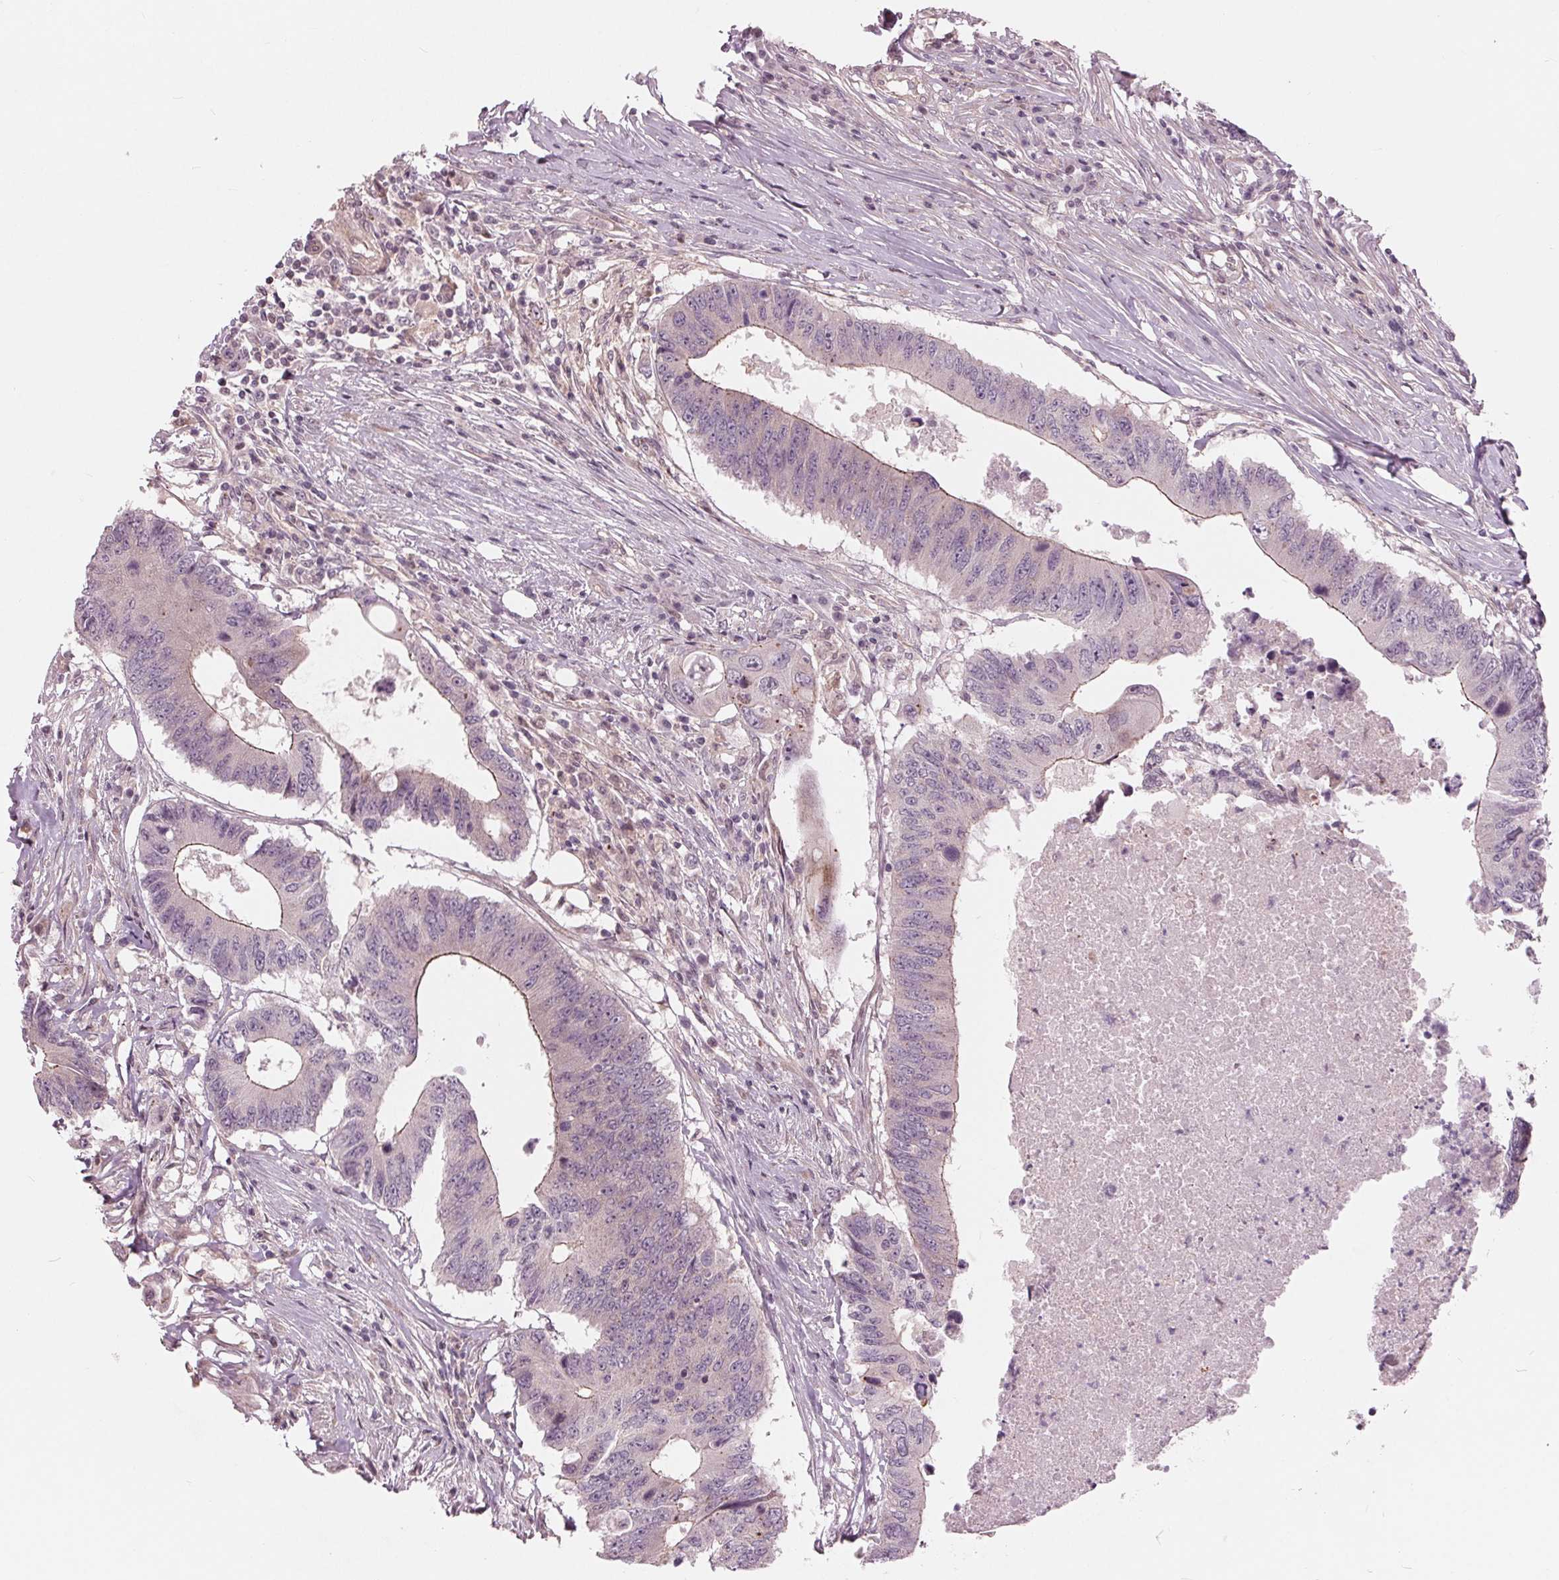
{"staining": {"intensity": "moderate", "quantity": "<25%", "location": "cytoplasmic/membranous"}, "tissue": "colorectal cancer", "cell_type": "Tumor cells", "image_type": "cancer", "snomed": [{"axis": "morphology", "description": "Adenocarcinoma, NOS"}, {"axis": "topography", "description": "Colon"}], "caption": "Human colorectal adenocarcinoma stained with a brown dye demonstrates moderate cytoplasmic/membranous positive staining in about <25% of tumor cells.", "gene": "TXNIP", "patient": {"sex": "male", "age": 71}}